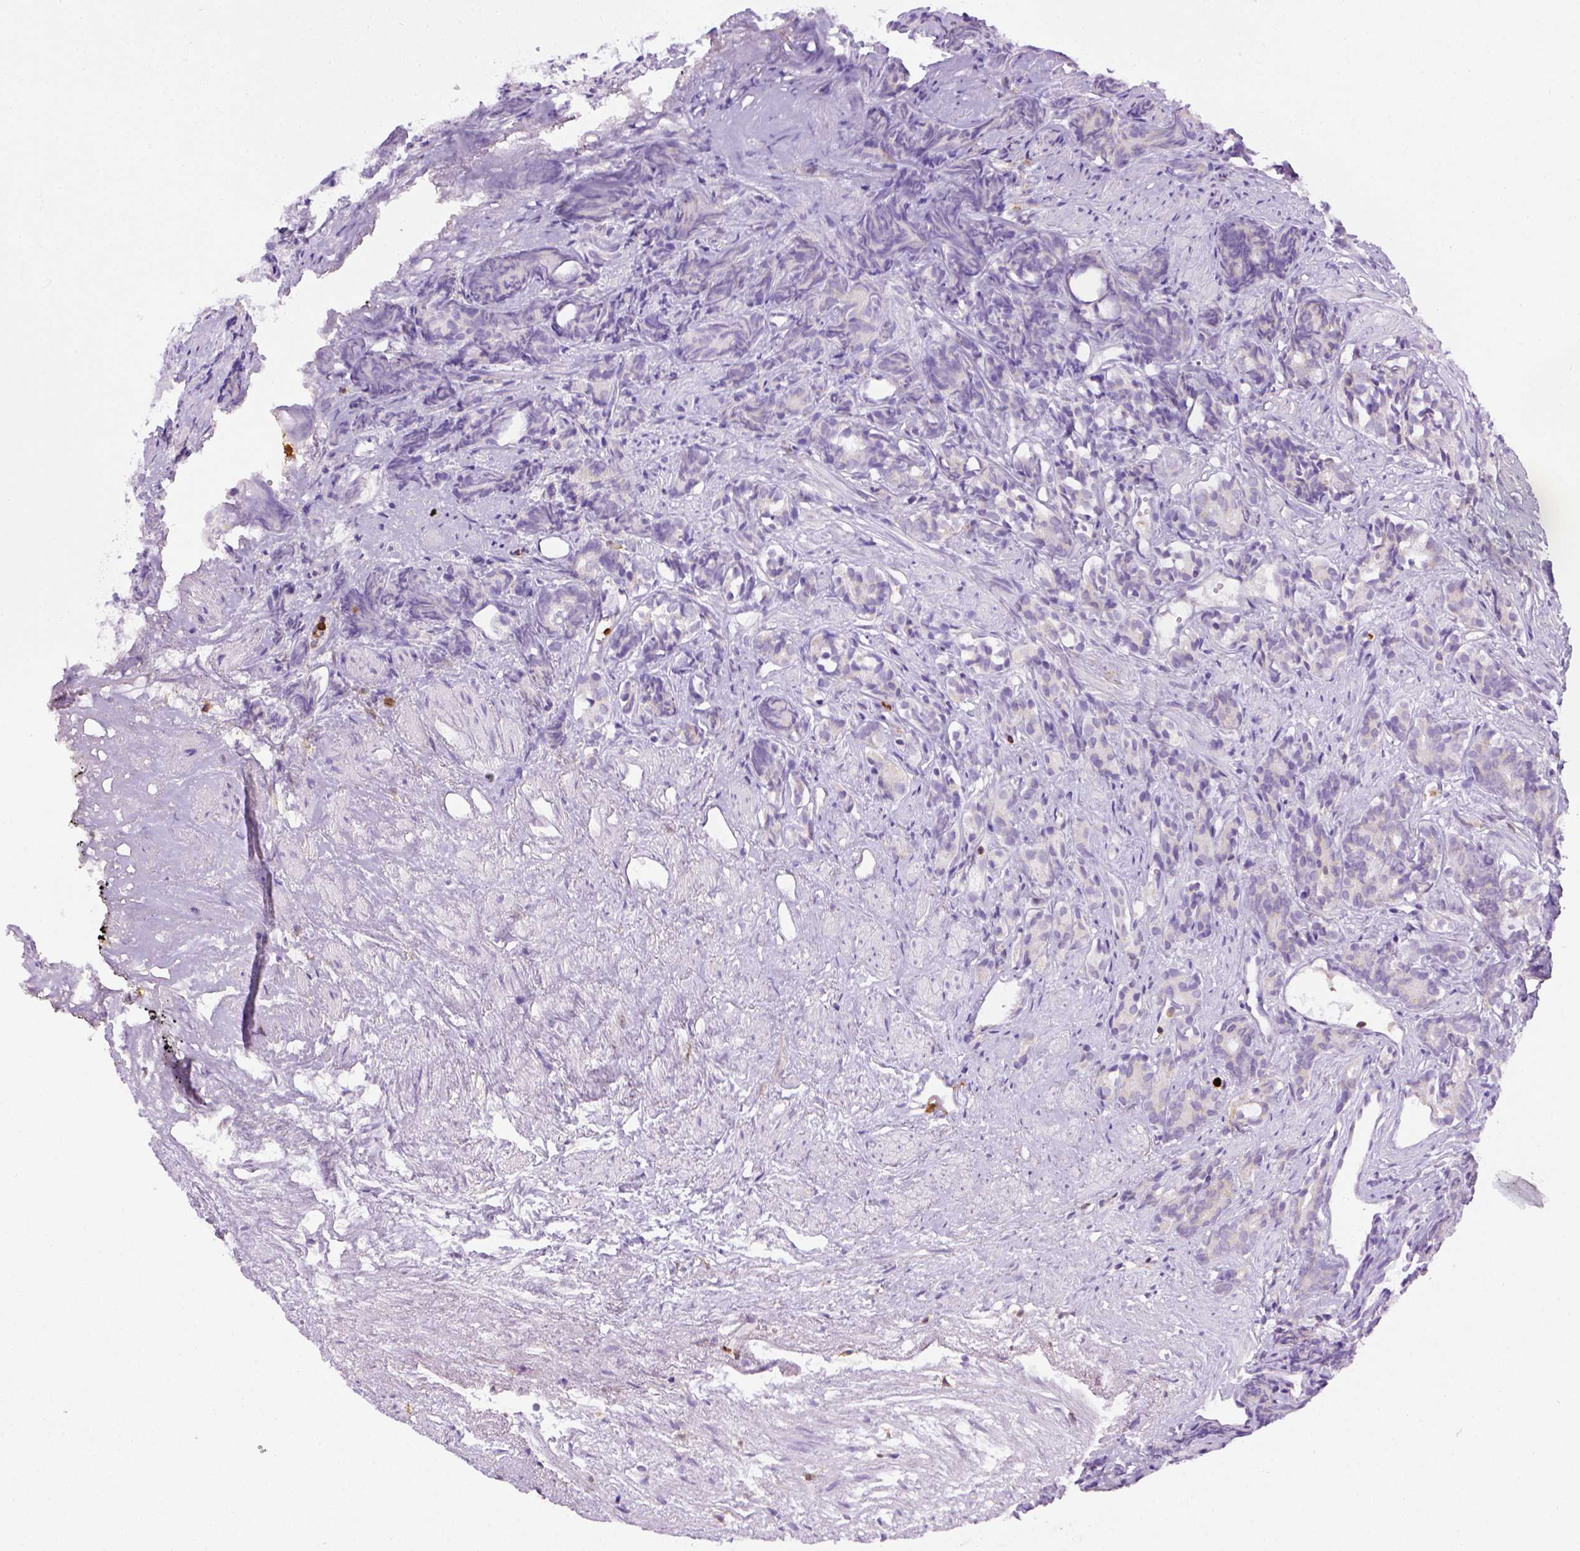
{"staining": {"intensity": "negative", "quantity": "none", "location": "none"}, "tissue": "prostate cancer", "cell_type": "Tumor cells", "image_type": "cancer", "snomed": [{"axis": "morphology", "description": "Adenocarcinoma, High grade"}, {"axis": "topography", "description": "Prostate"}], "caption": "This histopathology image is of prostate cancer (high-grade adenocarcinoma) stained with immunohistochemistry to label a protein in brown with the nuclei are counter-stained blue. There is no positivity in tumor cells.", "gene": "ITGAM", "patient": {"sex": "male", "age": 84}}